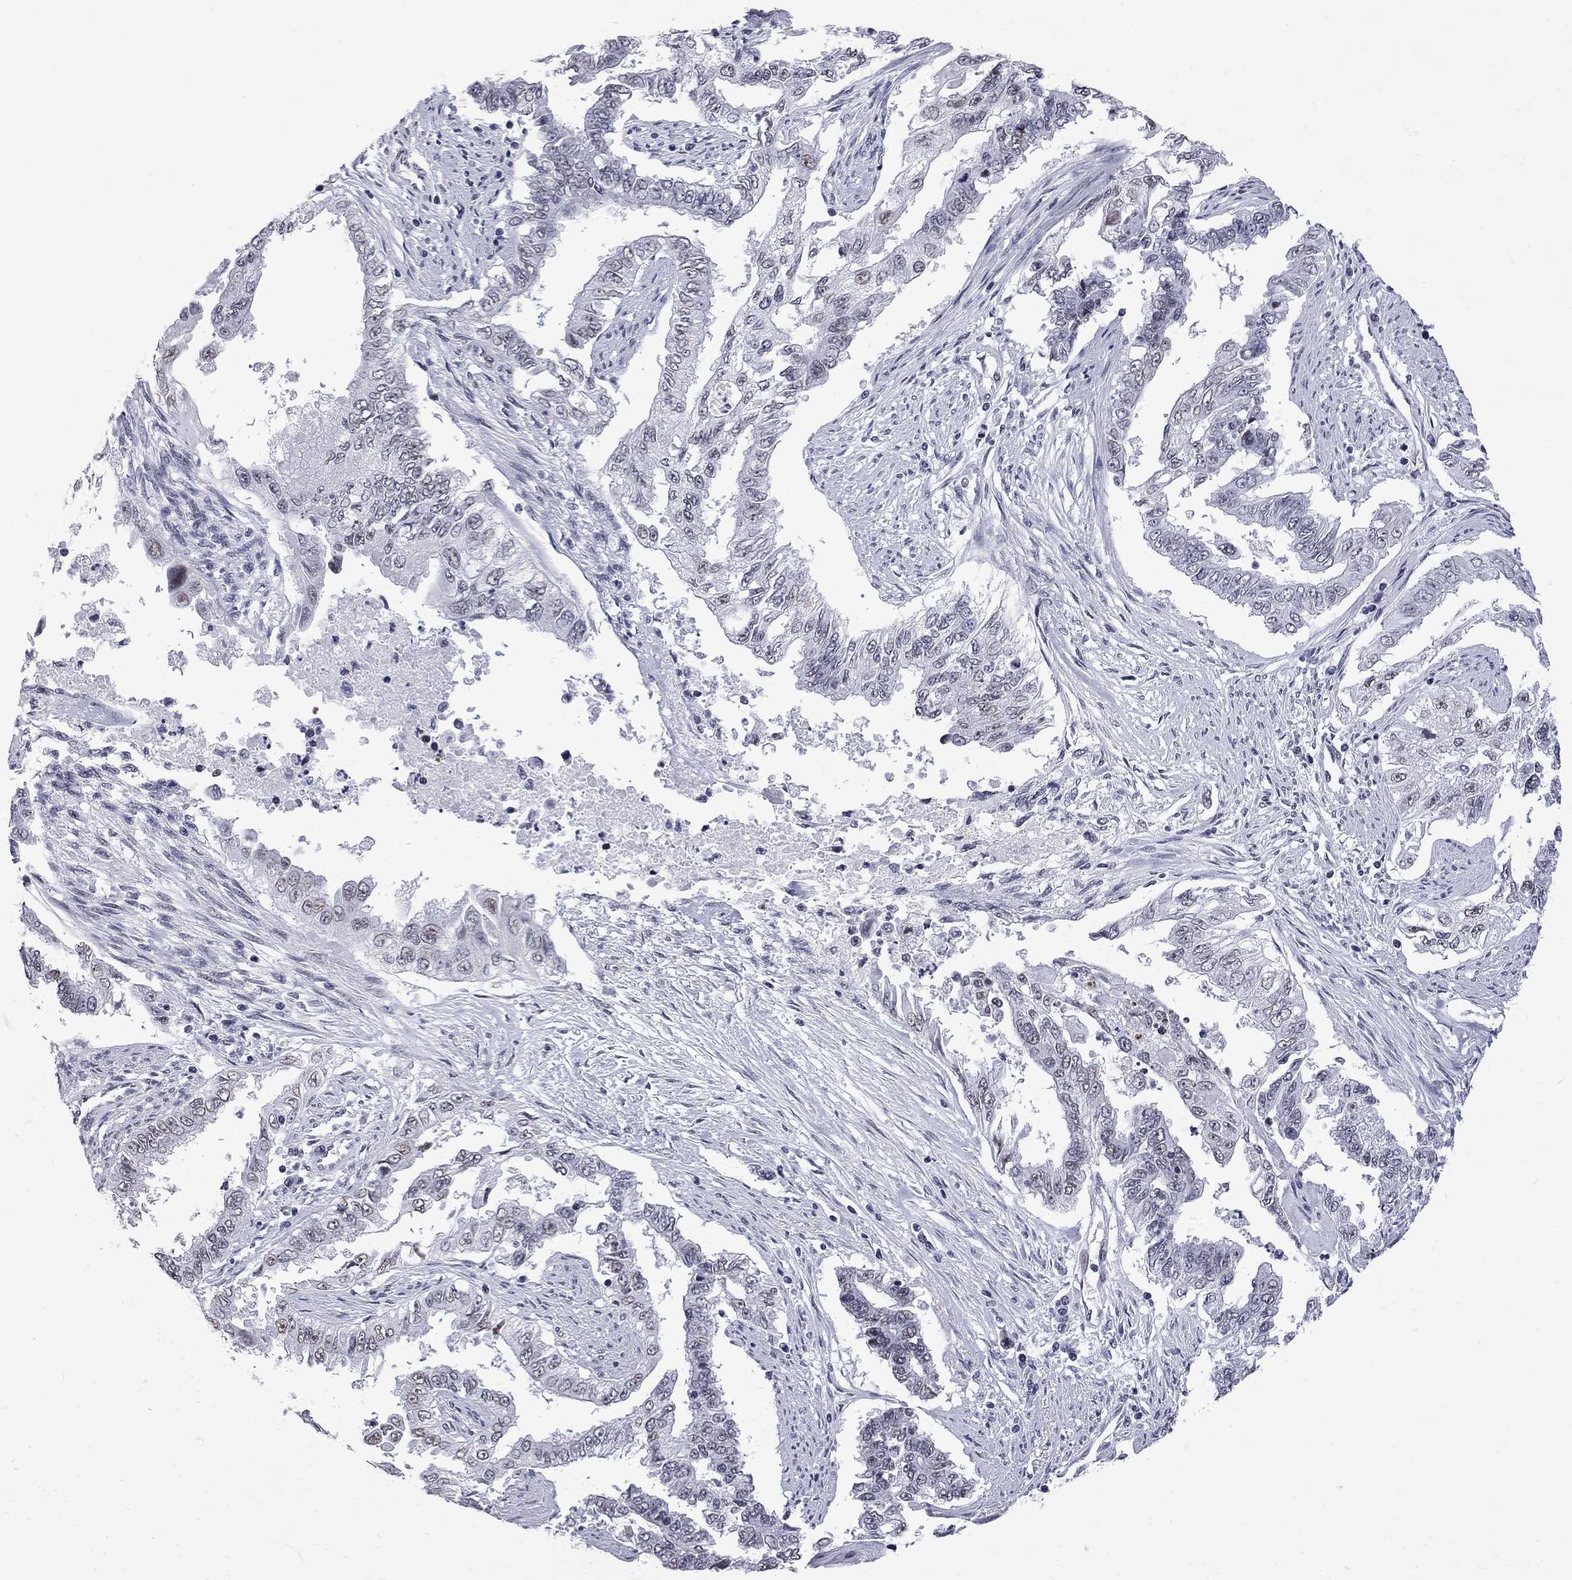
{"staining": {"intensity": "weak", "quantity": "<25%", "location": "nuclear"}, "tissue": "endometrial cancer", "cell_type": "Tumor cells", "image_type": "cancer", "snomed": [{"axis": "morphology", "description": "Adenocarcinoma, NOS"}, {"axis": "topography", "description": "Uterus"}], "caption": "Endometrial cancer was stained to show a protein in brown. There is no significant positivity in tumor cells.", "gene": "ZBTB47", "patient": {"sex": "female", "age": 59}}